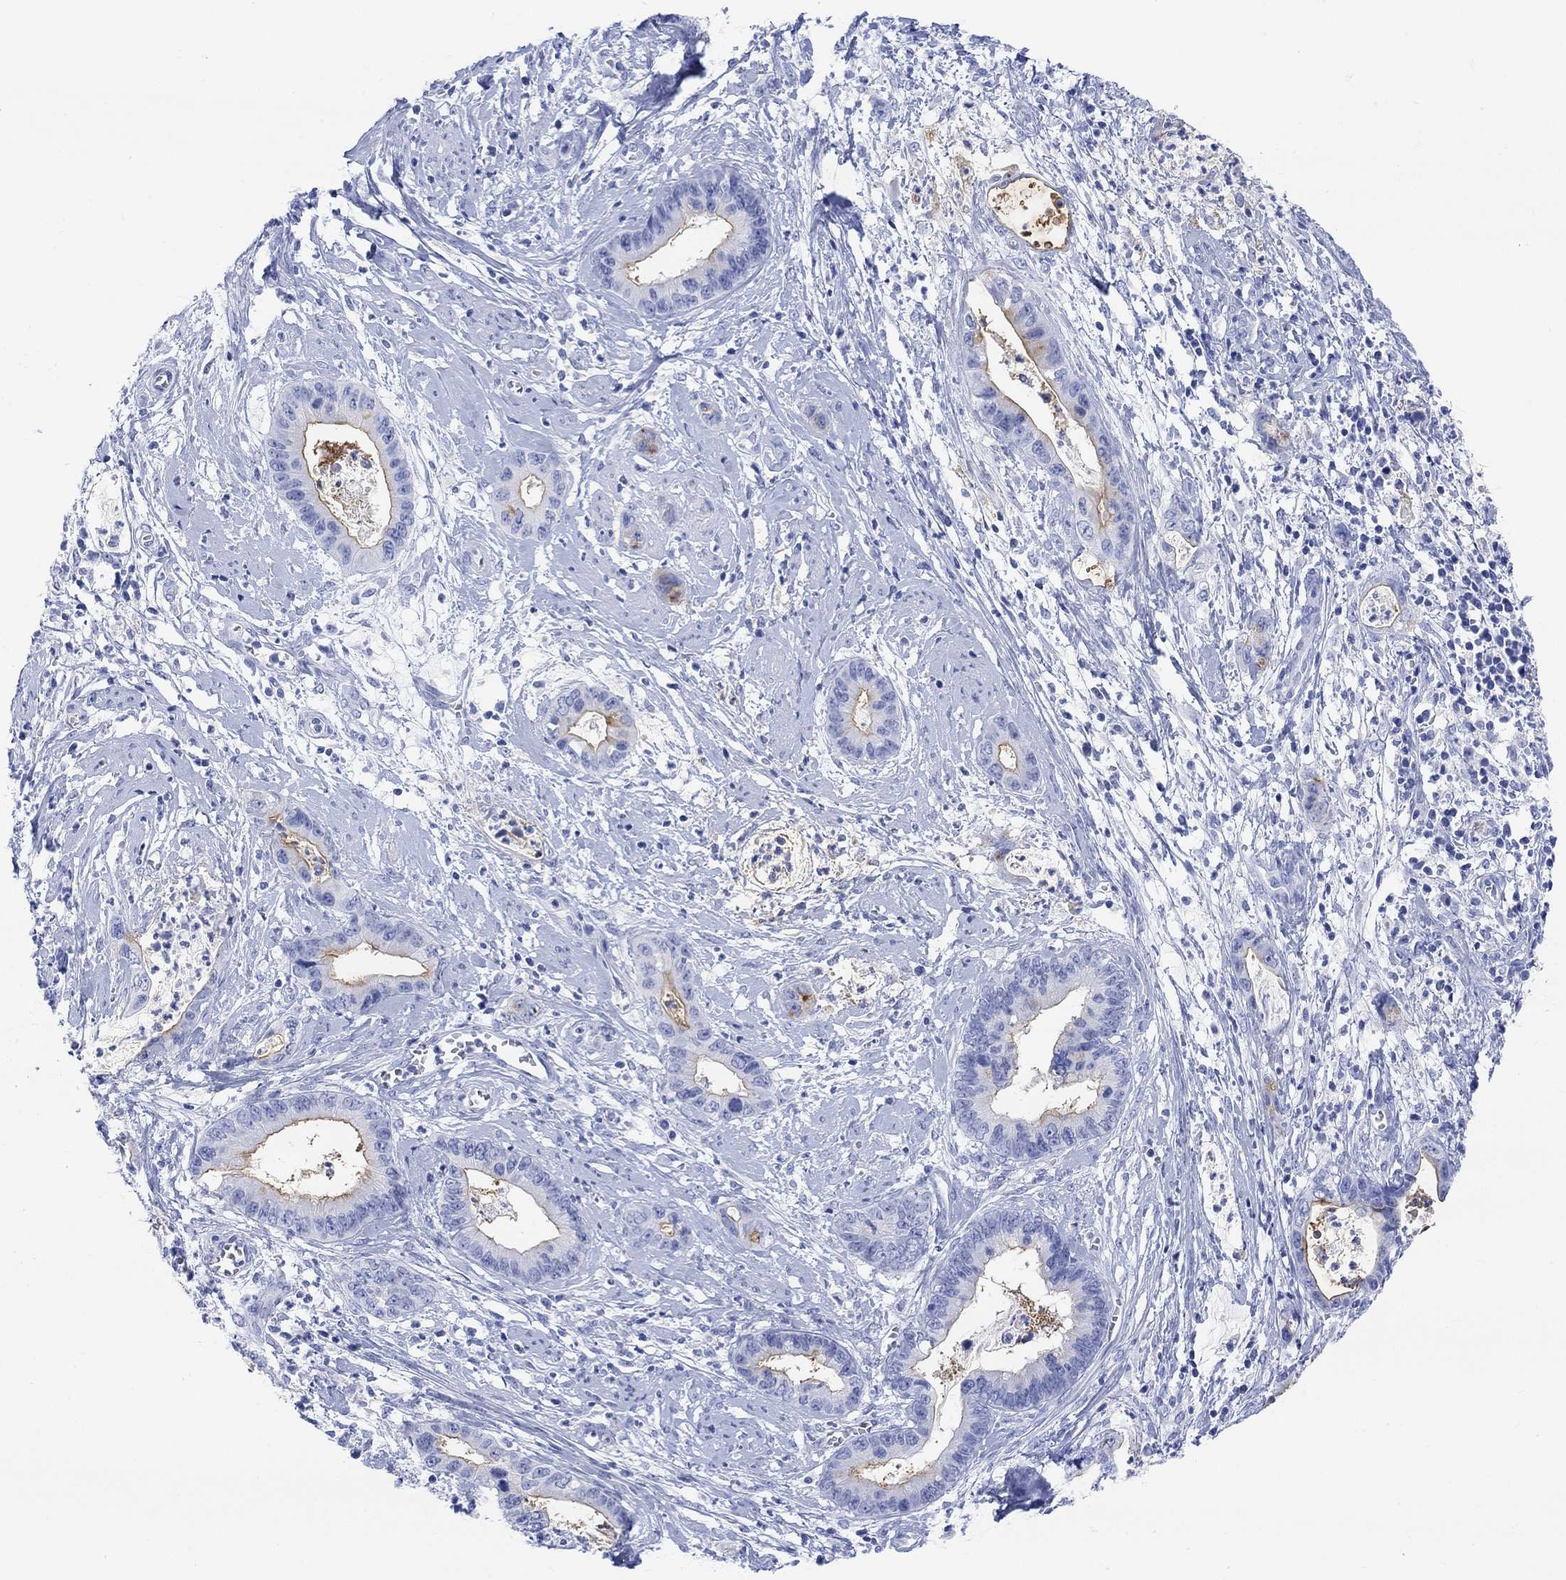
{"staining": {"intensity": "moderate", "quantity": "<25%", "location": "cytoplasmic/membranous"}, "tissue": "cervical cancer", "cell_type": "Tumor cells", "image_type": "cancer", "snomed": [{"axis": "morphology", "description": "Adenocarcinoma, NOS"}, {"axis": "topography", "description": "Cervix"}], "caption": "Immunohistochemistry (IHC) (DAB) staining of human adenocarcinoma (cervical) exhibits moderate cytoplasmic/membranous protein expression in approximately <25% of tumor cells. The staining is performed using DAB brown chromogen to label protein expression. The nuclei are counter-stained blue using hematoxylin.", "gene": "XIRP2", "patient": {"sex": "female", "age": 44}}